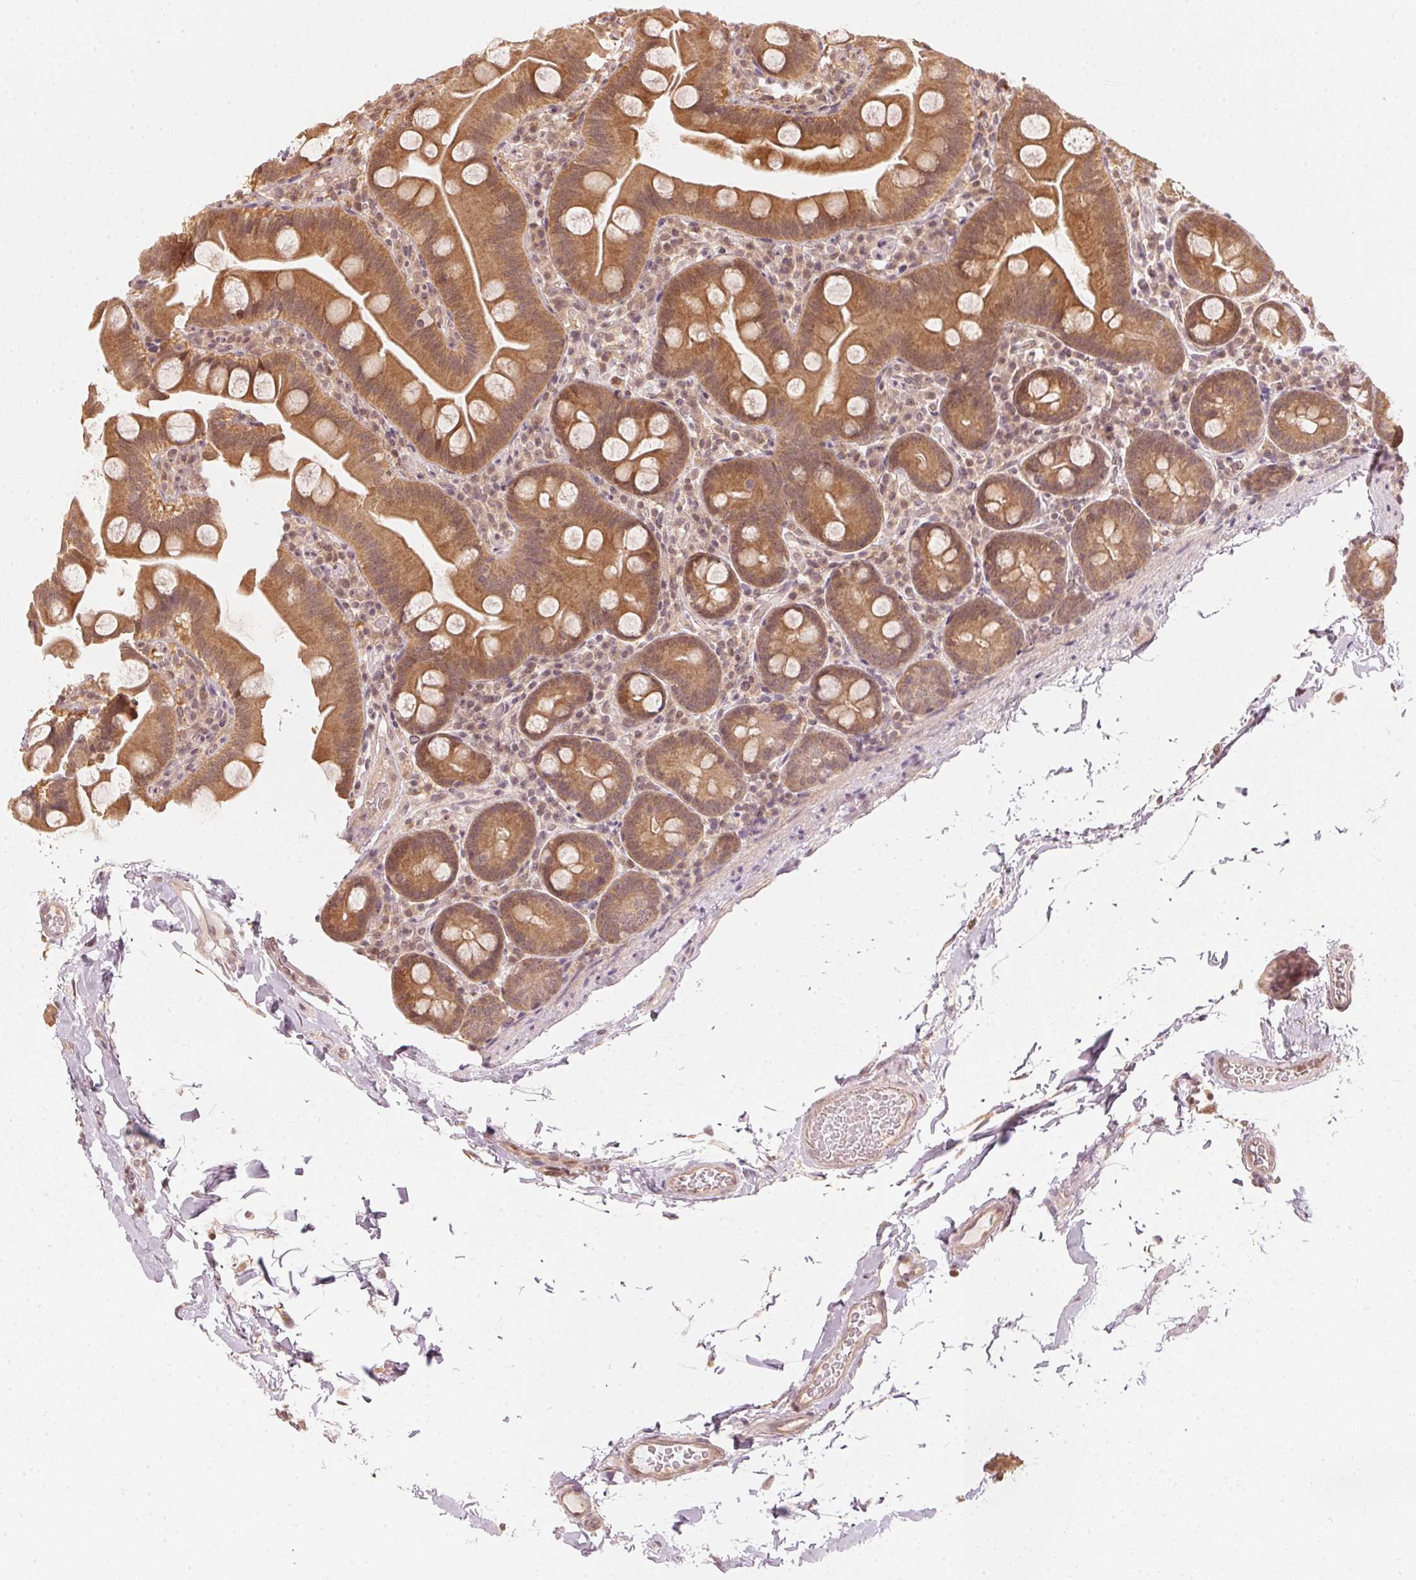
{"staining": {"intensity": "moderate", "quantity": ">75%", "location": "cytoplasmic/membranous"}, "tissue": "small intestine", "cell_type": "Glandular cells", "image_type": "normal", "snomed": [{"axis": "morphology", "description": "Normal tissue, NOS"}, {"axis": "topography", "description": "Small intestine"}], "caption": "This image demonstrates unremarkable small intestine stained with IHC to label a protein in brown. The cytoplasmic/membranous of glandular cells show moderate positivity for the protein. Nuclei are counter-stained blue.", "gene": "UBE2L3", "patient": {"sex": "female", "age": 68}}